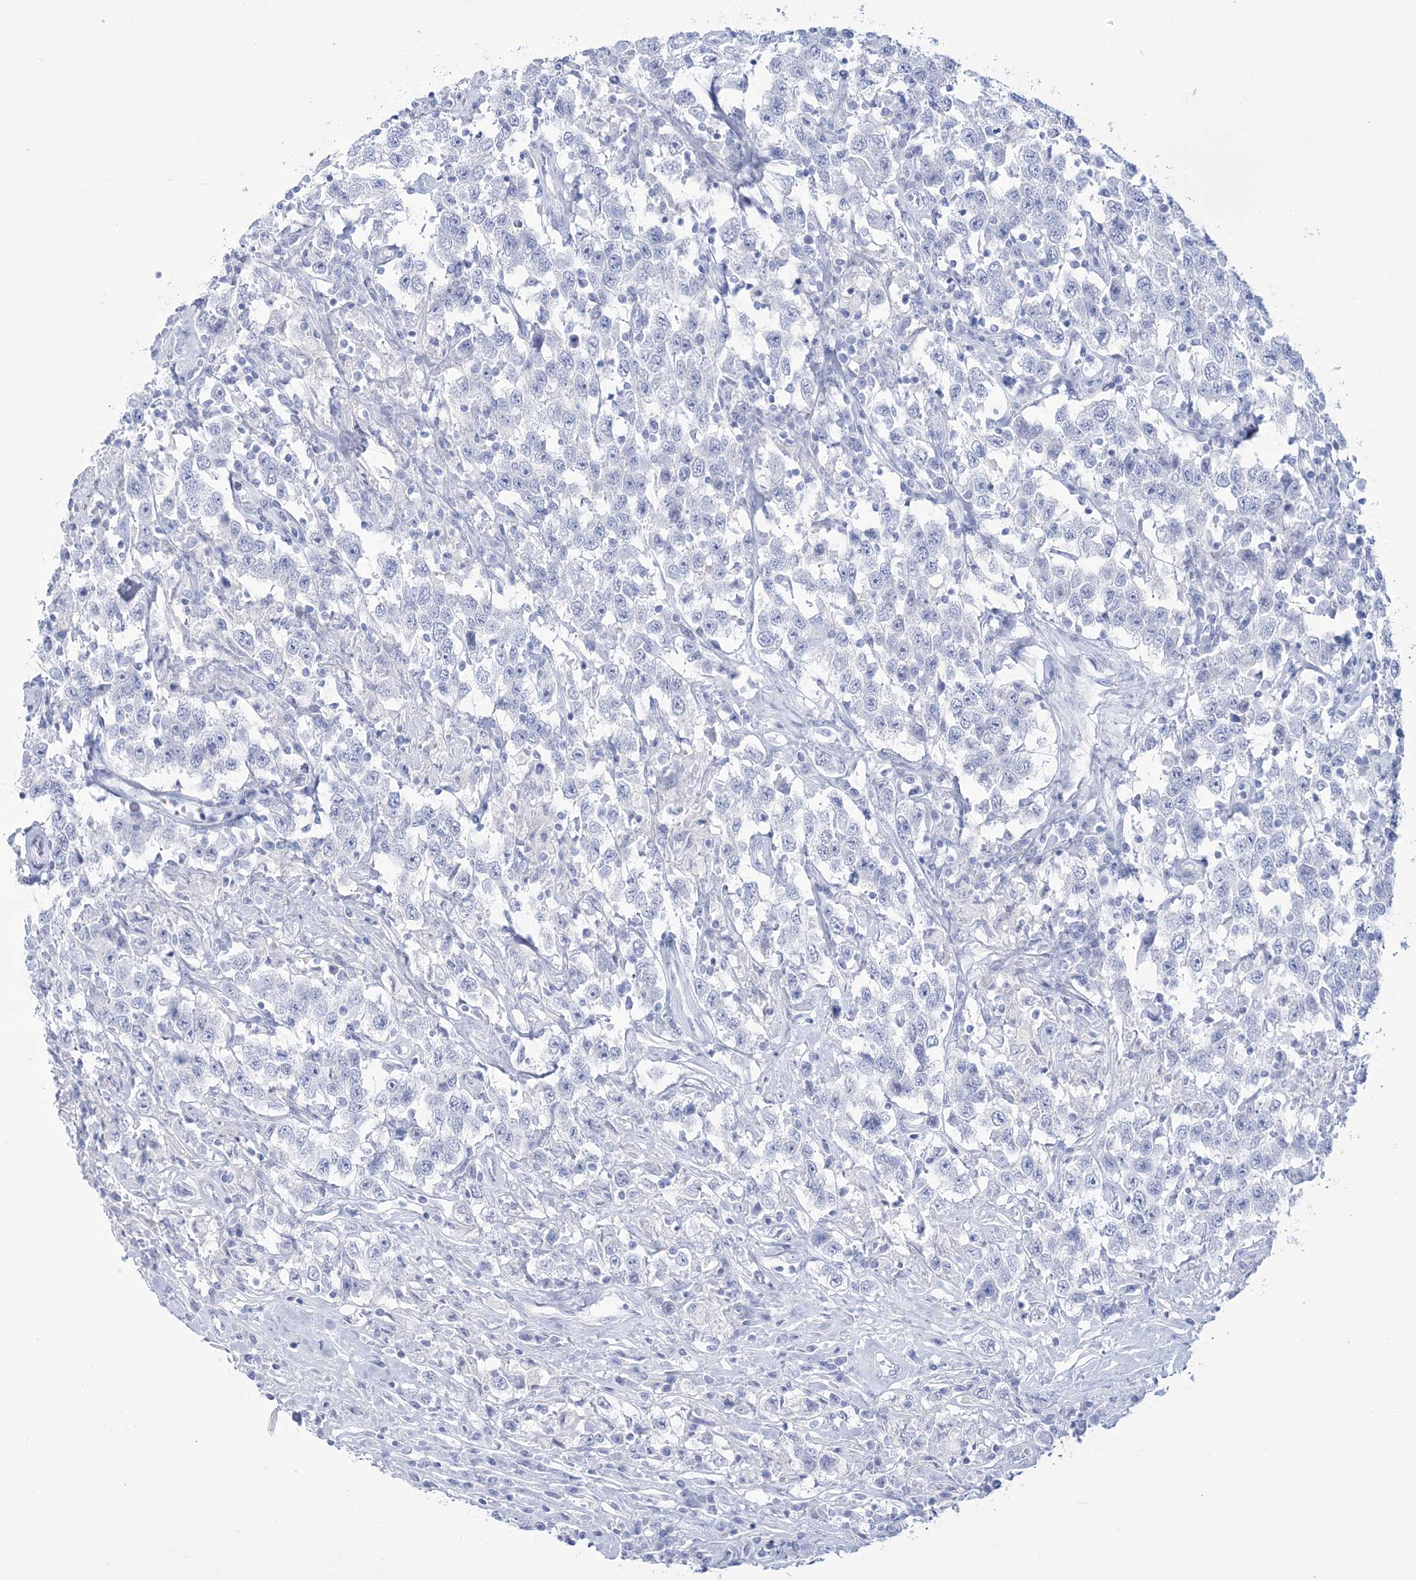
{"staining": {"intensity": "negative", "quantity": "none", "location": "none"}, "tissue": "testis cancer", "cell_type": "Tumor cells", "image_type": "cancer", "snomed": [{"axis": "morphology", "description": "Seminoma, NOS"}, {"axis": "topography", "description": "Testis"}], "caption": "High magnification brightfield microscopy of seminoma (testis) stained with DAB (brown) and counterstained with hematoxylin (blue): tumor cells show no significant staining.", "gene": "RBP2", "patient": {"sex": "male", "age": 41}}